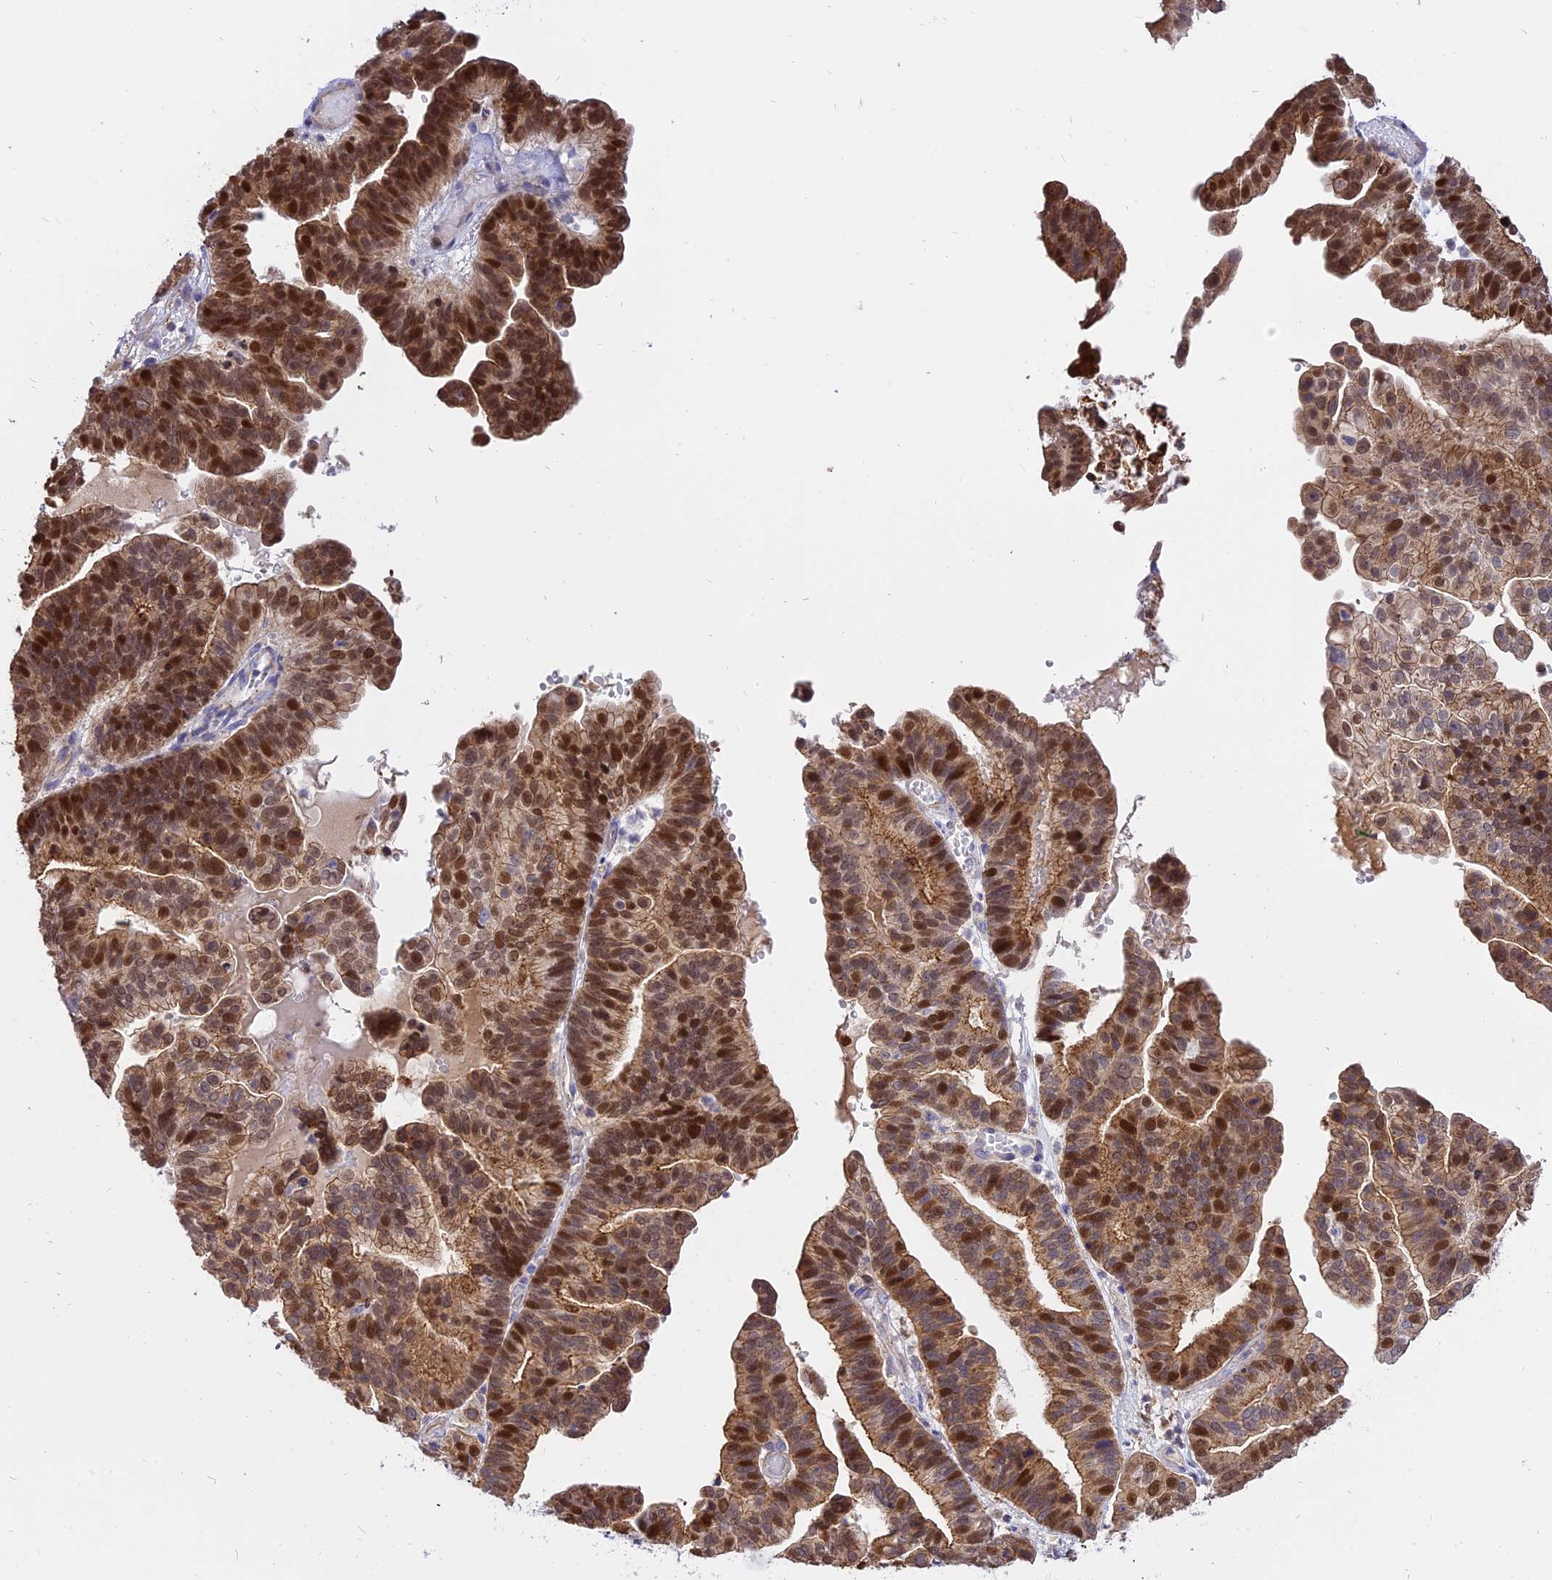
{"staining": {"intensity": "strong", "quantity": ">75%", "location": "cytoplasmic/membranous,nuclear"}, "tissue": "ovarian cancer", "cell_type": "Tumor cells", "image_type": "cancer", "snomed": [{"axis": "morphology", "description": "Cystadenocarcinoma, serous, NOS"}, {"axis": "topography", "description": "Ovary"}], "caption": "Protein staining of ovarian cancer tissue shows strong cytoplasmic/membranous and nuclear staining in about >75% of tumor cells. The protein is stained brown, and the nuclei are stained in blue (DAB IHC with brightfield microscopy, high magnification).", "gene": "CENPV", "patient": {"sex": "female", "age": 56}}